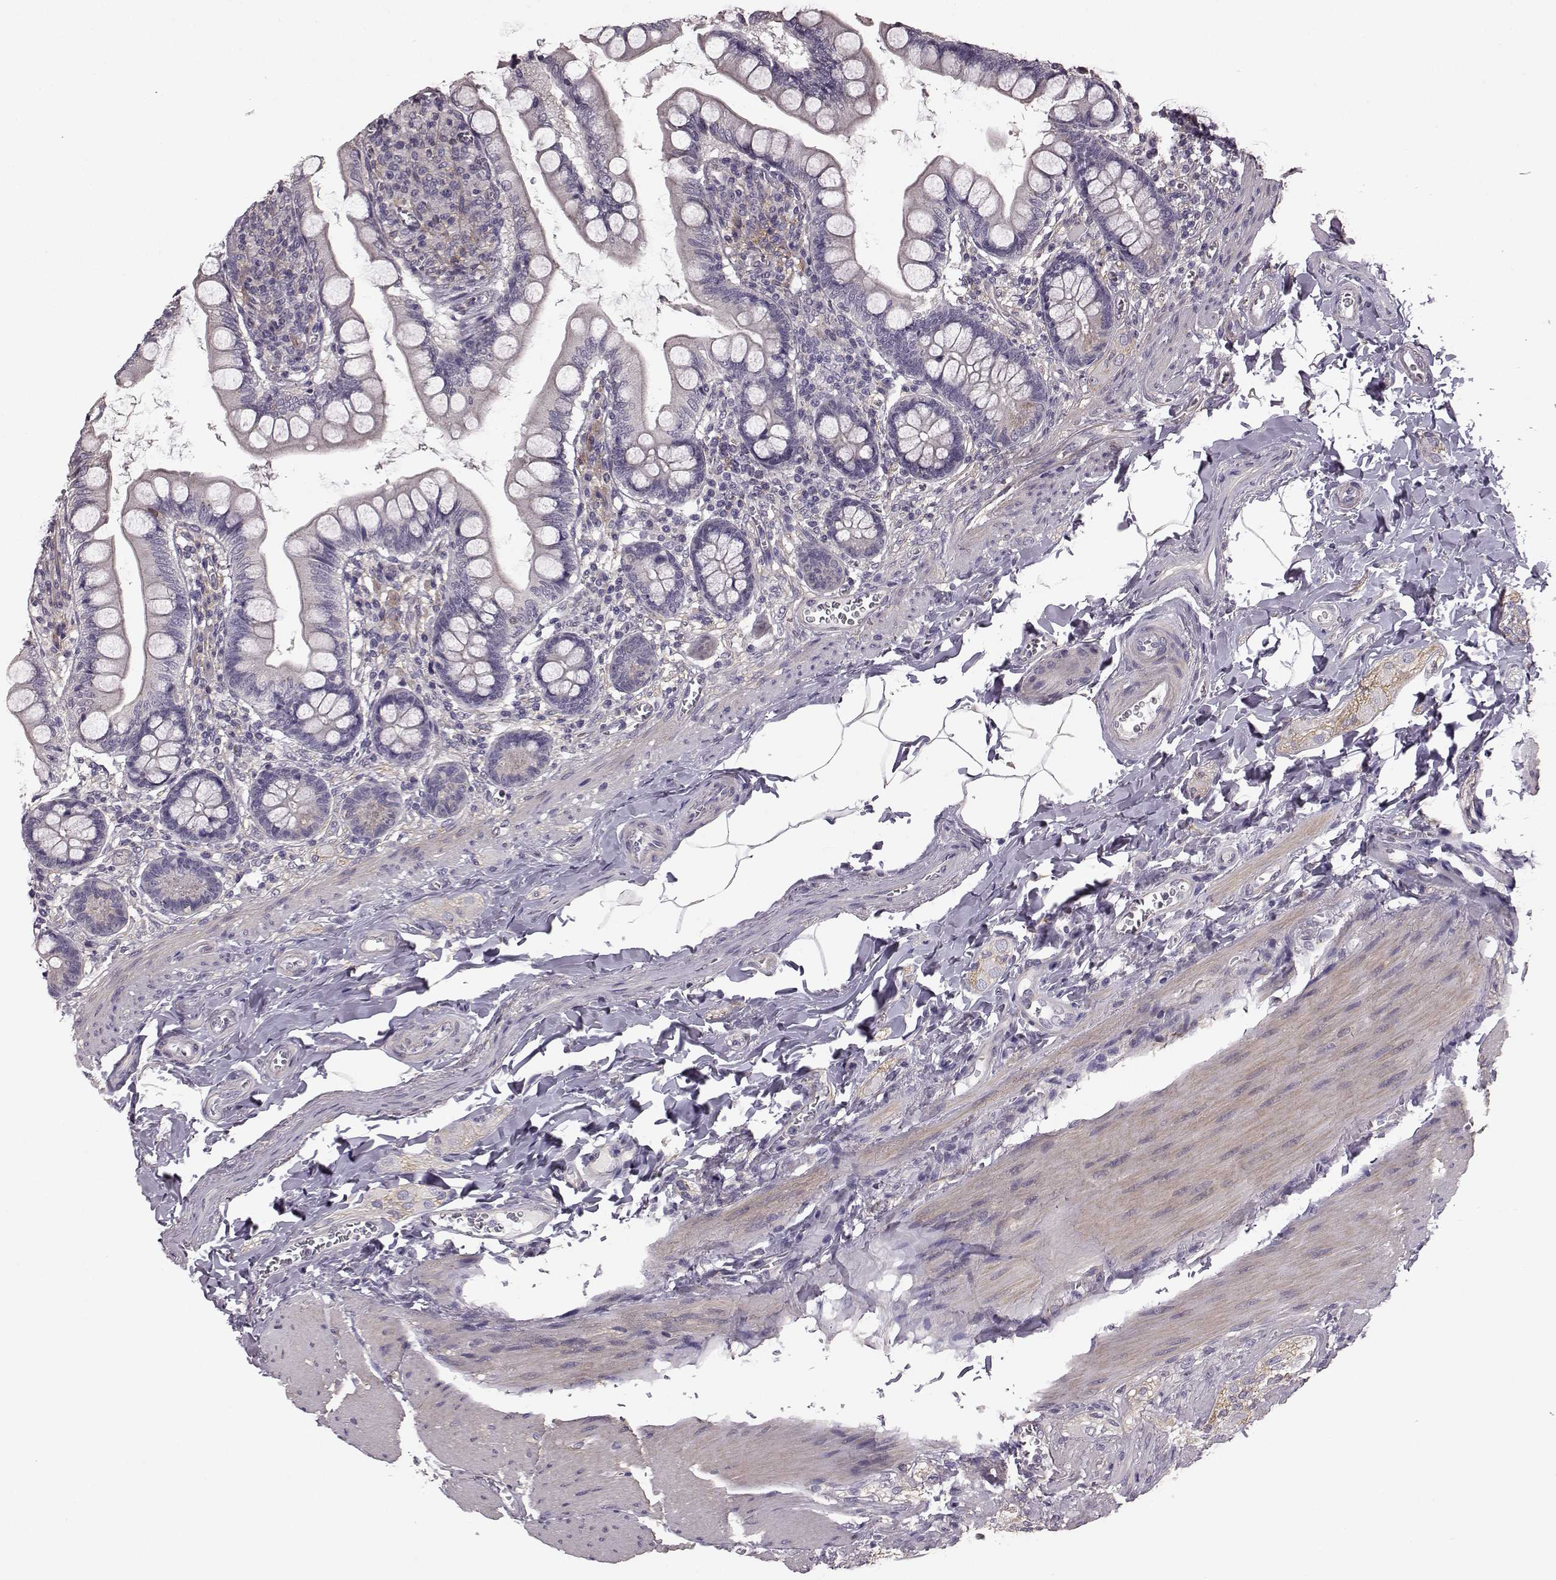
{"staining": {"intensity": "negative", "quantity": "none", "location": "none"}, "tissue": "small intestine", "cell_type": "Glandular cells", "image_type": "normal", "snomed": [{"axis": "morphology", "description": "Normal tissue, NOS"}, {"axis": "topography", "description": "Small intestine"}], "caption": "Immunohistochemistry (IHC) of unremarkable human small intestine shows no positivity in glandular cells.", "gene": "GRK1", "patient": {"sex": "female", "age": 56}}